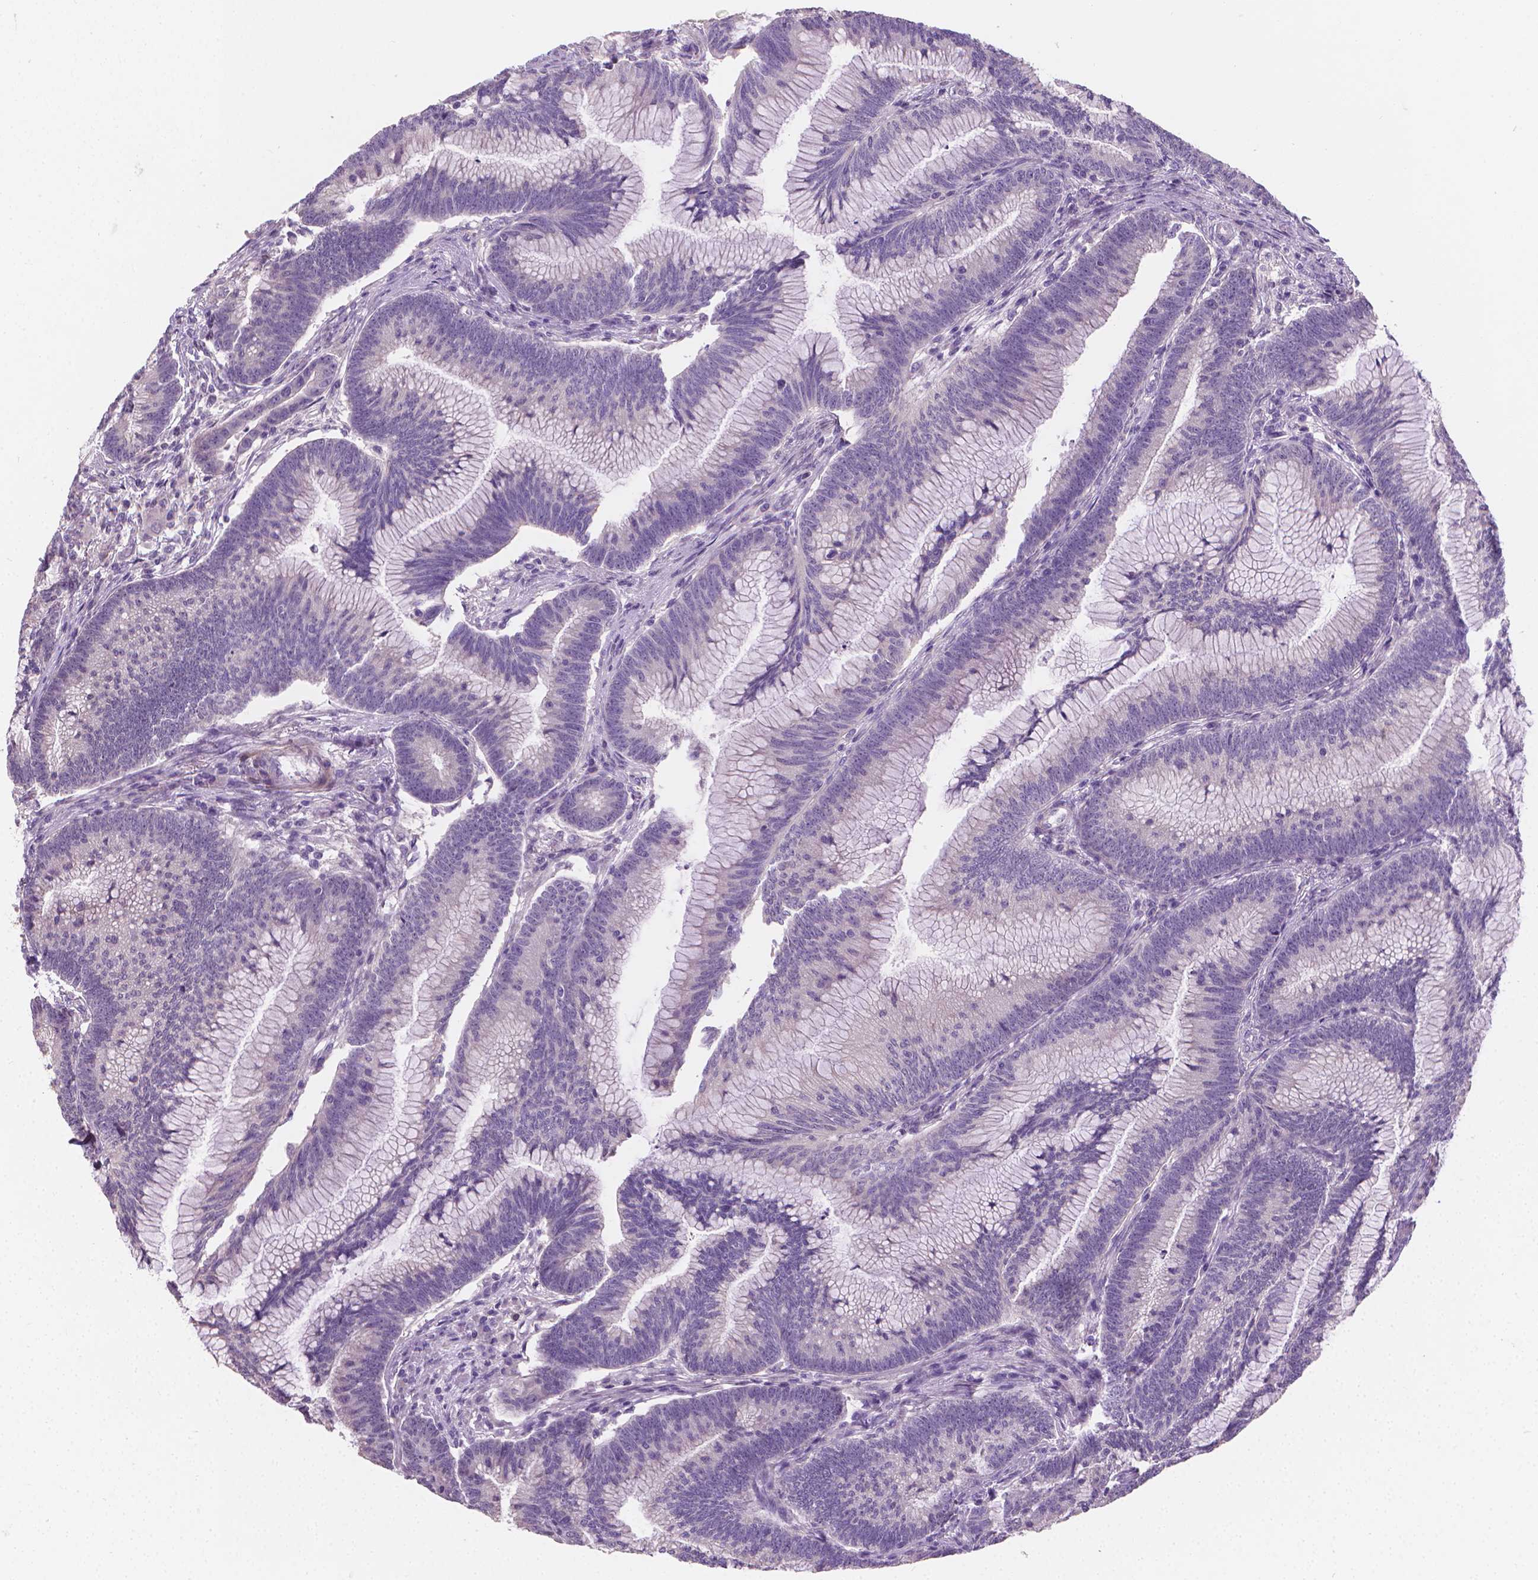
{"staining": {"intensity": "negative", "quantity": "none", "location": "none"}, "tissue": "colorectal cancer", "cell_type": "Tumor cells", "image_type": "cancer", "snomed": [{"axis": "morphology", "description": "Adenocarcinoma, NOS"}, {"axis": "topography", "description": "Colon"}], "caption": "Tumor cells show no significant positivity in colorectal cancer.", "gene": "GSDMA", "patient": {"sex": "female", "age": 78}}